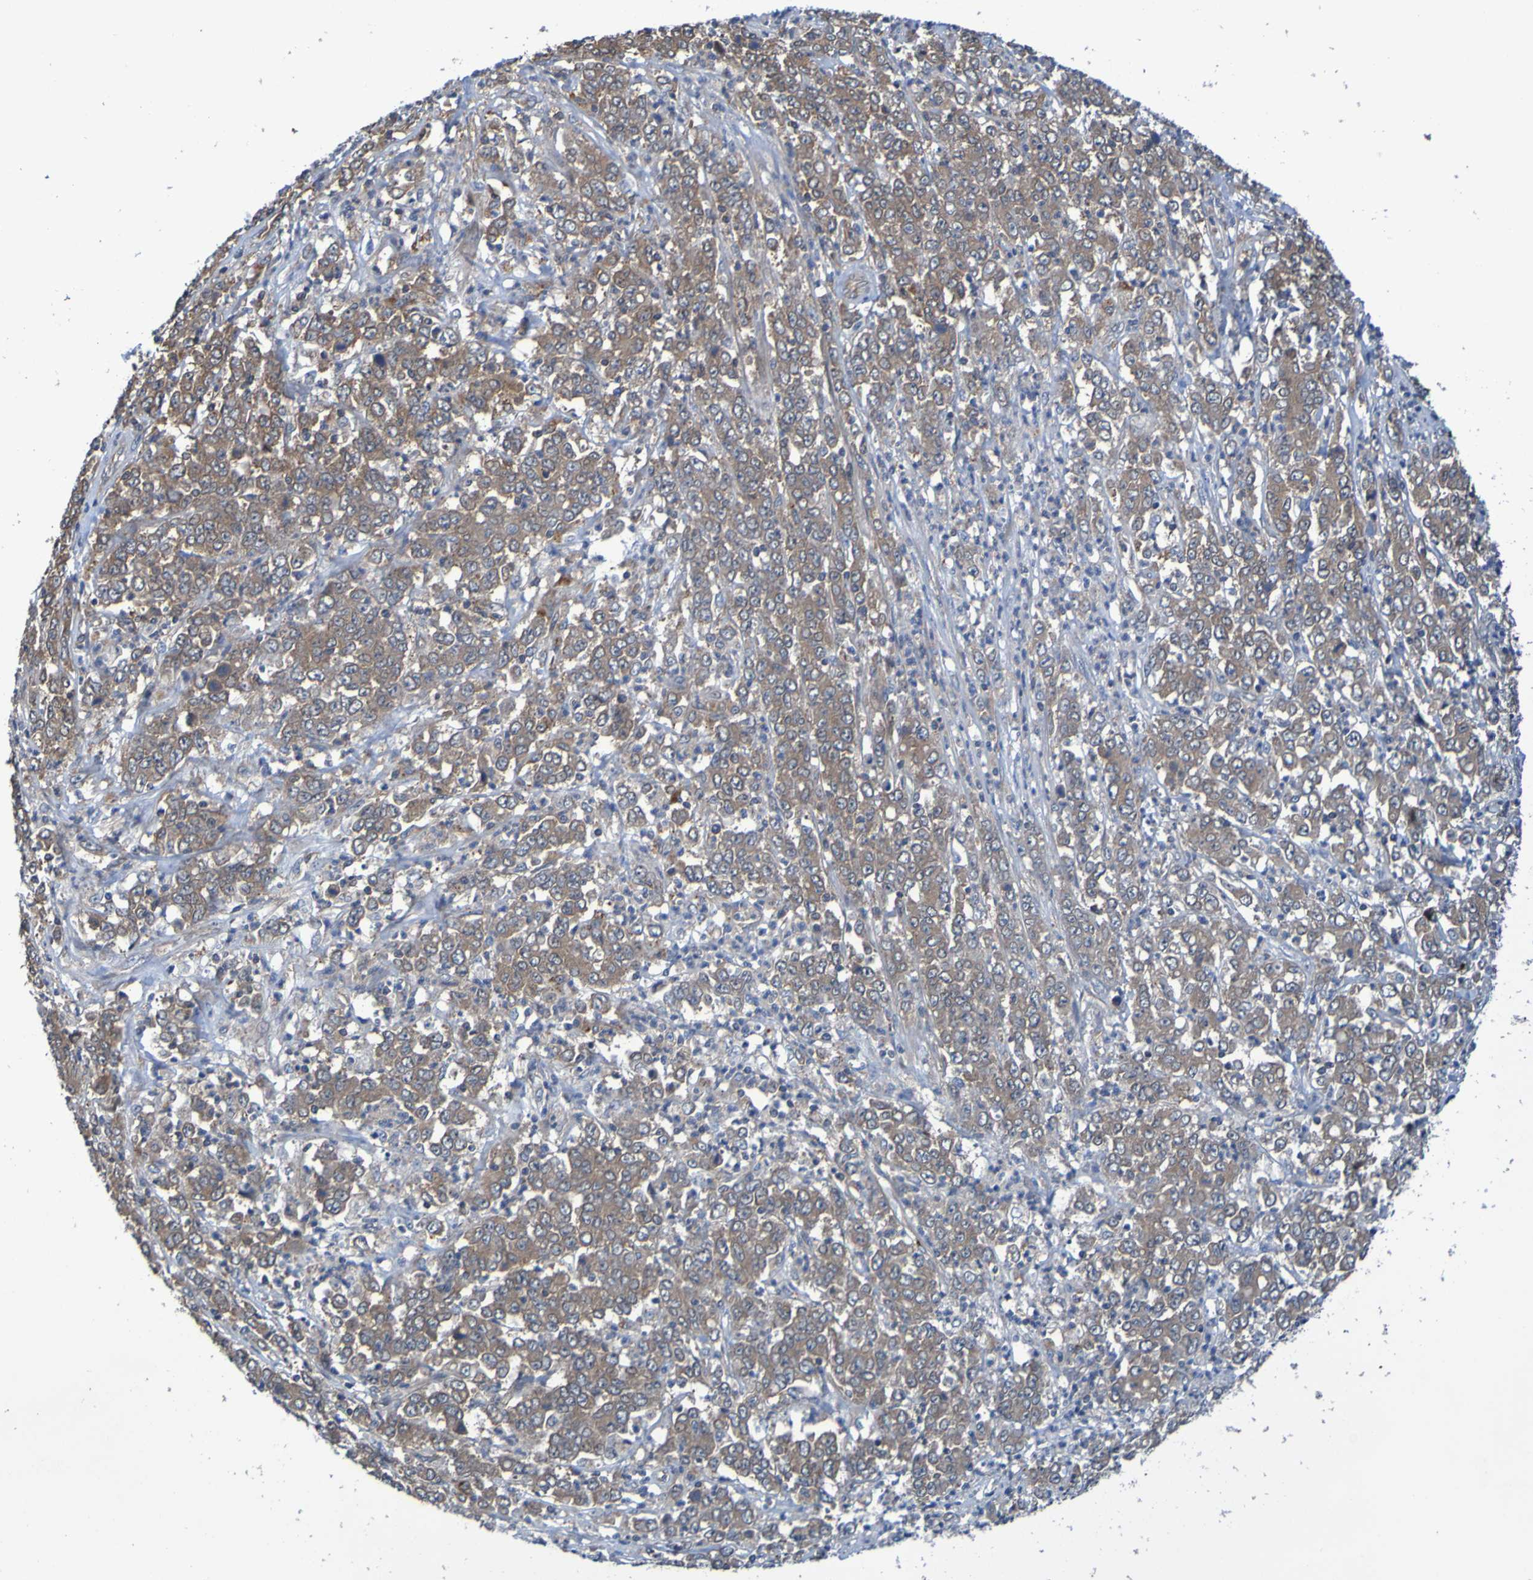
{"staining": {"intensity": "moderate", "quantity": ">75%", "location": "cytoplasmic/membranous"}, "tissue": "stomach cancer", "cell_type": "Tumor cells", "image_type": "cancer", "snomed": [{"axis": "morphology", "description": "Adenocarcinoma, NOS"}, {"axis": "topography", "description": "Stomach, lower"}], "caption": "Protein staining of stomach cancer tissue shows moderate cytoplasmic/membranous positivity in approximately >75% of tumor cells.", "gene": "SDK1", "patient": {"sex": "female", "age": 71}}